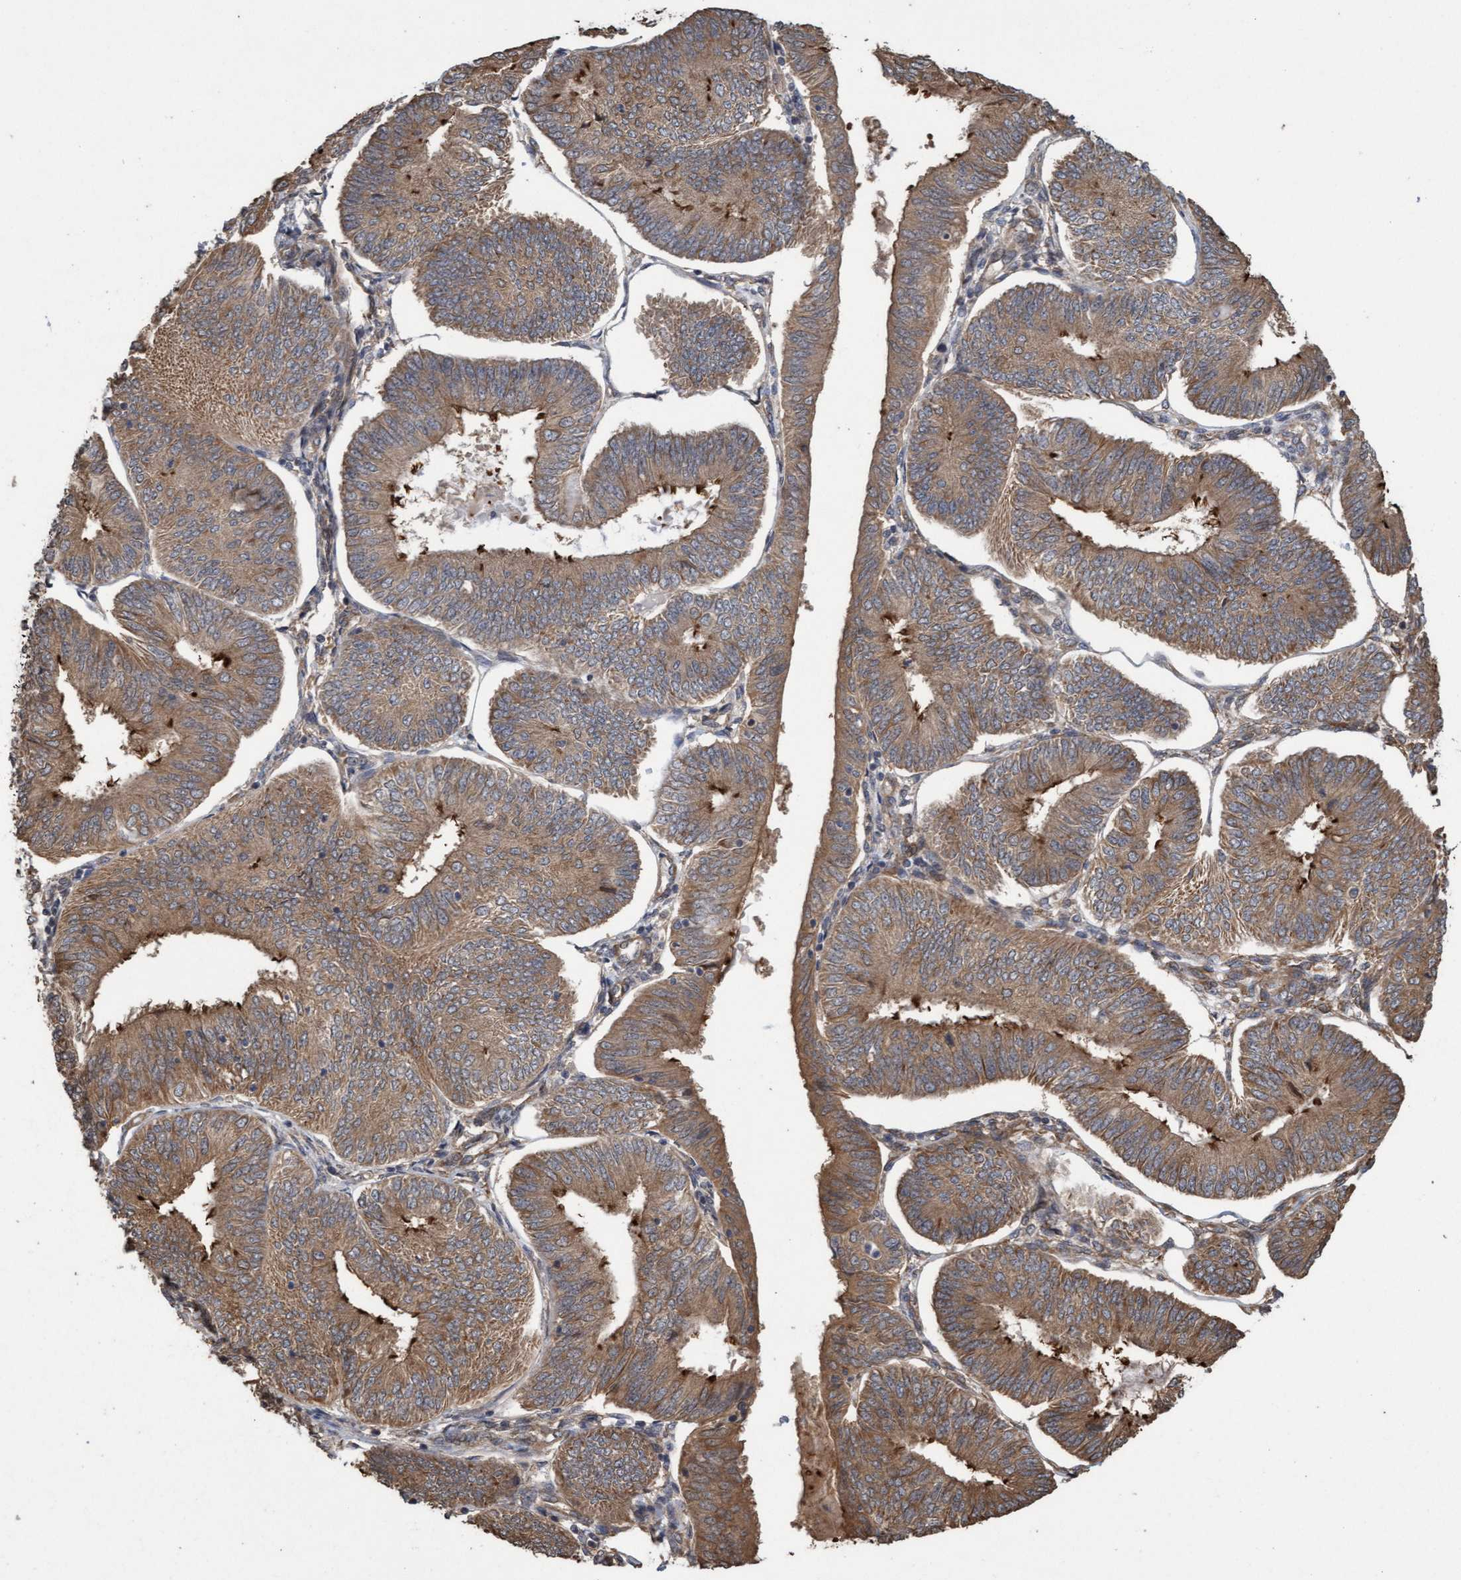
{"staining": {"intensity": "moderate", "quantity": ">75%", "location": "cytoplasmic/membranous"}, "tissue": "endometrial cancer", "cell_type": "Tumor cells", "image_type": "cancer", "snomed": [{"axis": "morphology", "description": "Adenocarcinoma, NOS"}, {"axis": "topography", "description": "Endometrium"}], "caption": "The image displays staining of endometrial cancer, revealing moderate cytoplasmic/membranous protein positivity (brown color) within tumor cells.", "gene": "CDC42EP4", "patient": {"sex": "female", "age": 58}}